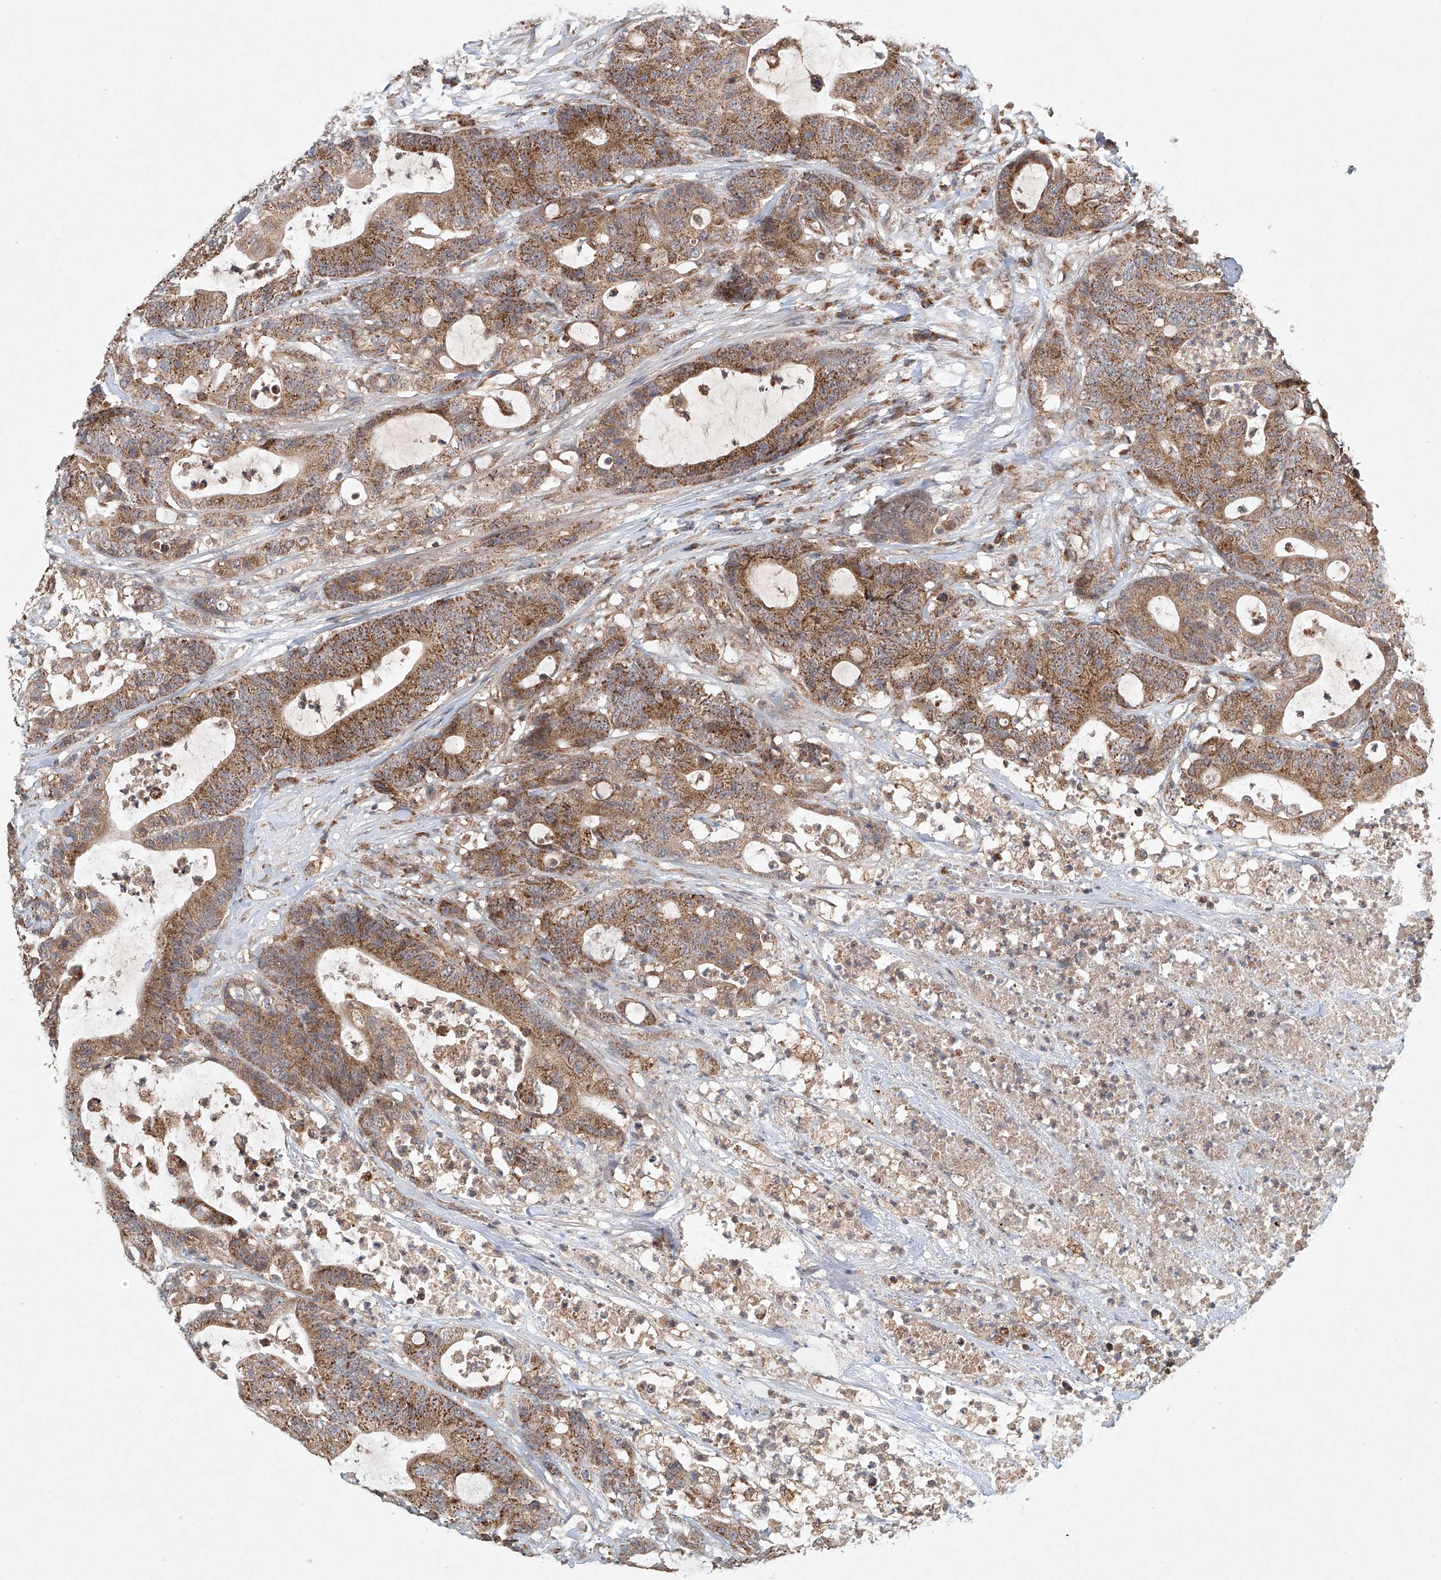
{"staining": {"intensity": "moderate", "quantity": ">75%", "location": "cytoplasmic/membranous"}, "tissue": "colorectal cancer", "cell_type": "Tumor cells", "image_type": "cancer", "snomed": [{"axis": "morphology", "description": "Adenocarcinoma, NOS"}, {"axis": "topography", "description": "Colon"}], "caption": "The micrograph shows staining of colorectal cancer, revealing moderate cytoplasmic/membranous protein staining (brown color) within tumor cells. (DAB (3,3'-diaminobenzidine) IHC with brightfield microscopy, high magnification).", "gene": "DCAF11", "patient": {"sex": "female", "age": 84}}